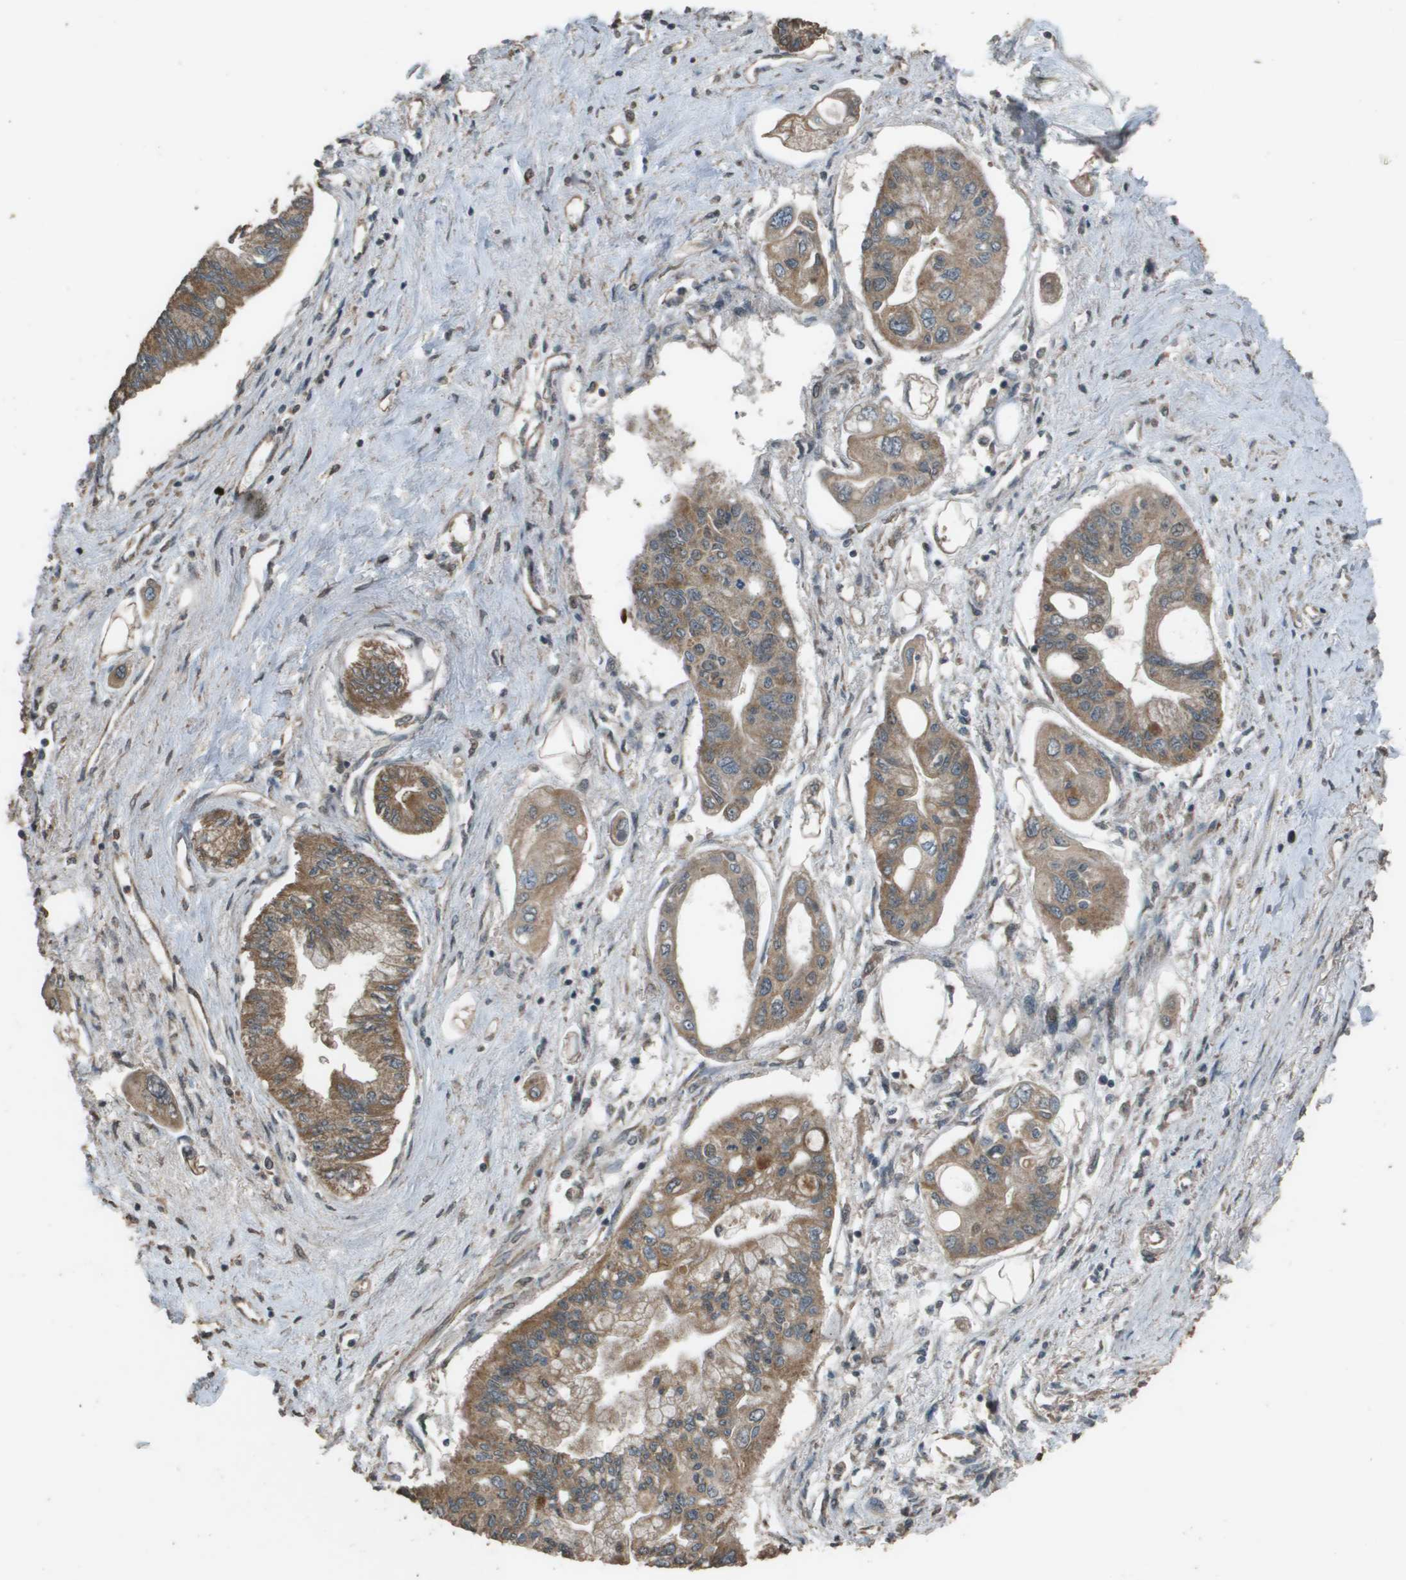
{"staining": {"intensity": "moderate", "quantity": ">75%", "location": "cytoplasmic/membranous"}, "tissue": "pancreatic cancer", "cell_type": "Tumor cells", "image_type": "cancer", "snomed": [{"axis": "morphology", "description": "Adenocarcinoma, NOS"}, {"axis": "topography", "description": "Pancreas"}], "caption": "Immunohistochemistry (IHC) (DAB) staining of human pancreatic cancer exhibits moderate cytoplasmic/membranous protein positivity in about >75% of tumor cells.", "gene": "FIG4", "patient": {"sex": "female", "age": 77}}